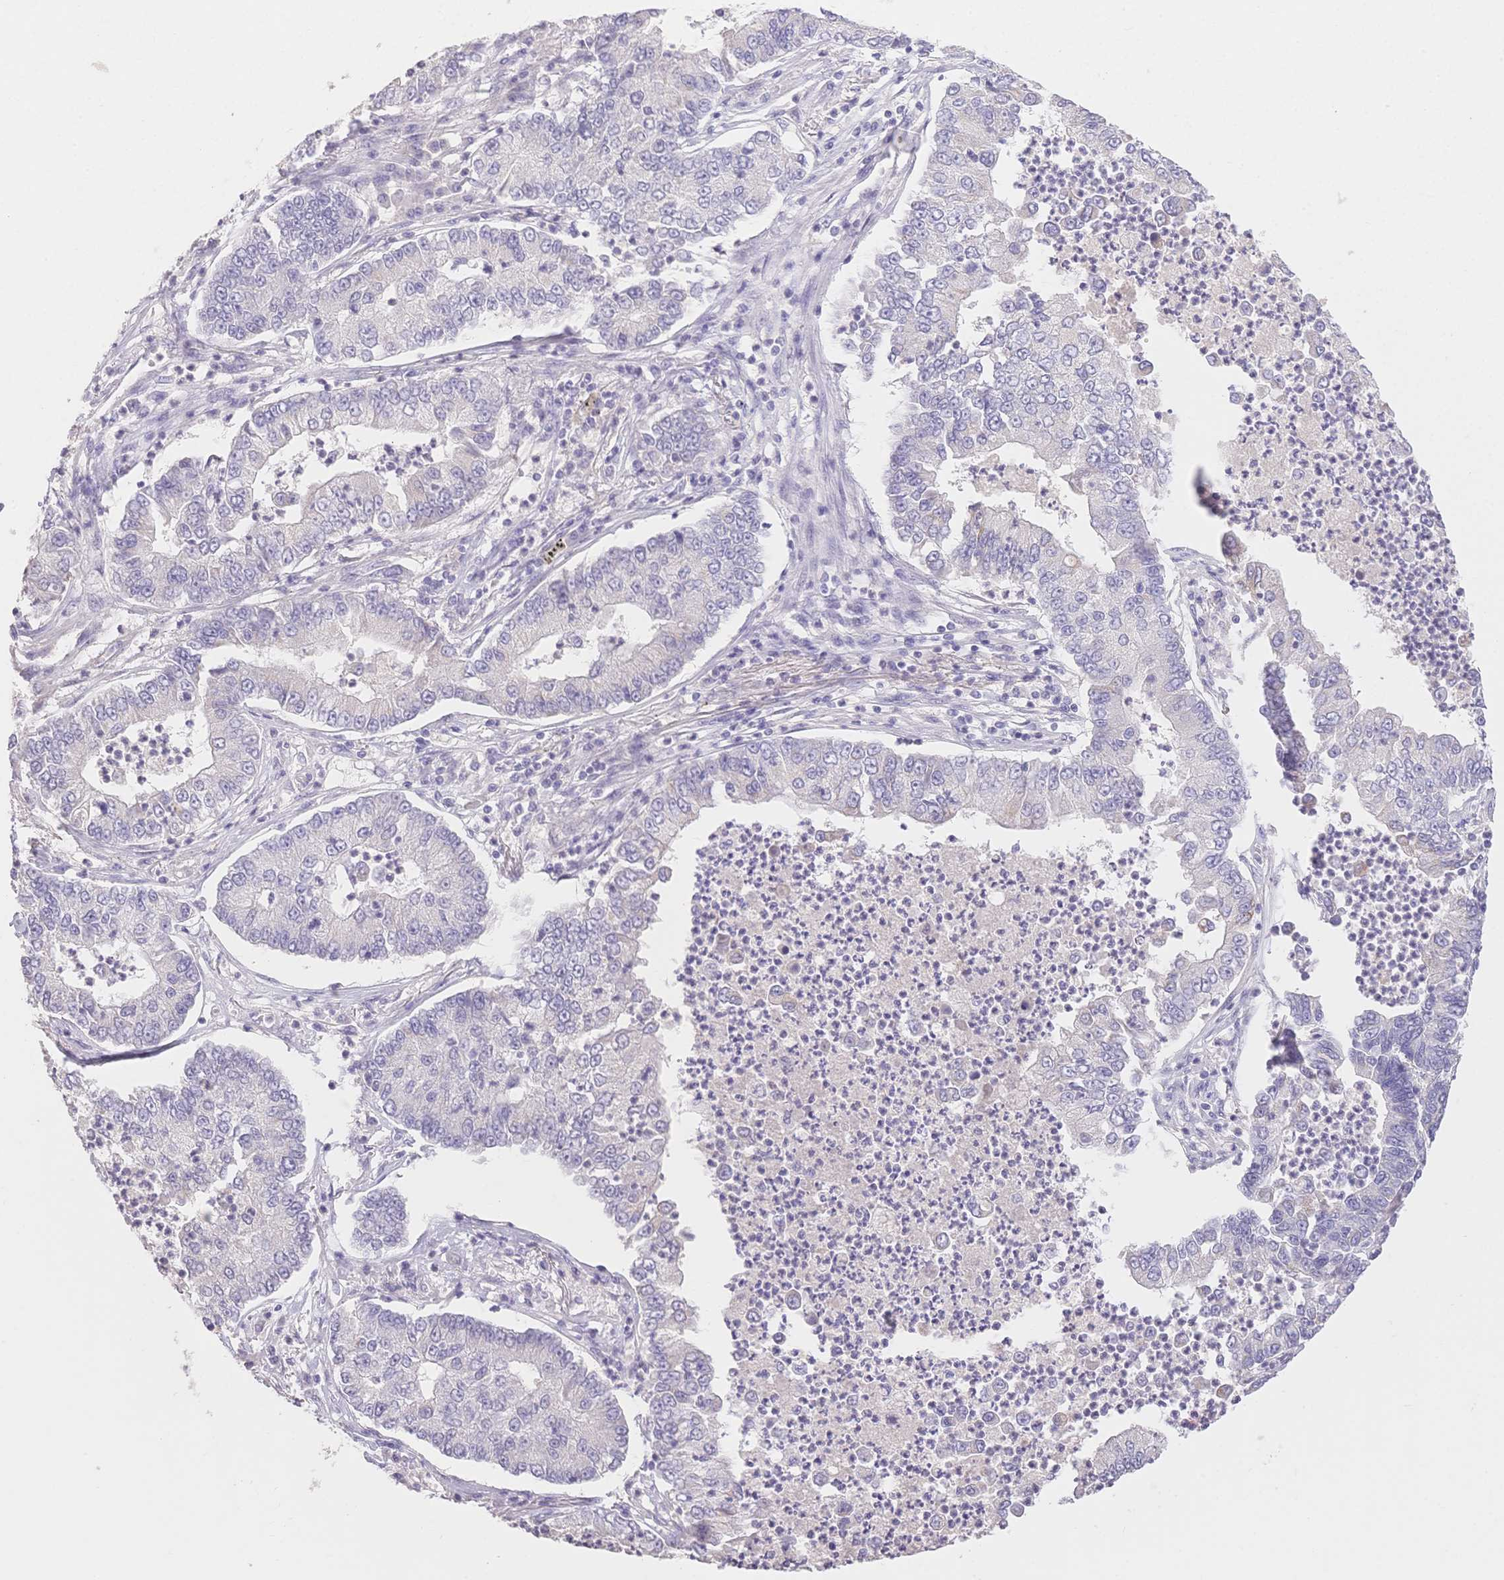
{"staining": {"intensity": "negative", "quantity": "none", "location": "none"}, "tissue": "lung cancer", "cell_type": "Tumor cells", "image_type": "cancer", "snomed": [{"axis": "morphology", "description": "Adenocarcinoma, NOS"}, {"axis": "topography", "description": "Lung"}], "caption": "This photomicrograph is of lung cancer (adenocarcinoma) stained with IHC to label a protein in brown with the nuclei are counter-stained blue. There is no expression in tumor cells. (Stains: DAB (3,3'-diaminobenzidine) immunohistochemistry (IHC) with hematoxylin counter stain, Microscopy: brightfield microscopy at high magnification).", "gene": "SUV39H2", "patient": {"sex": "female", "age": 57}}